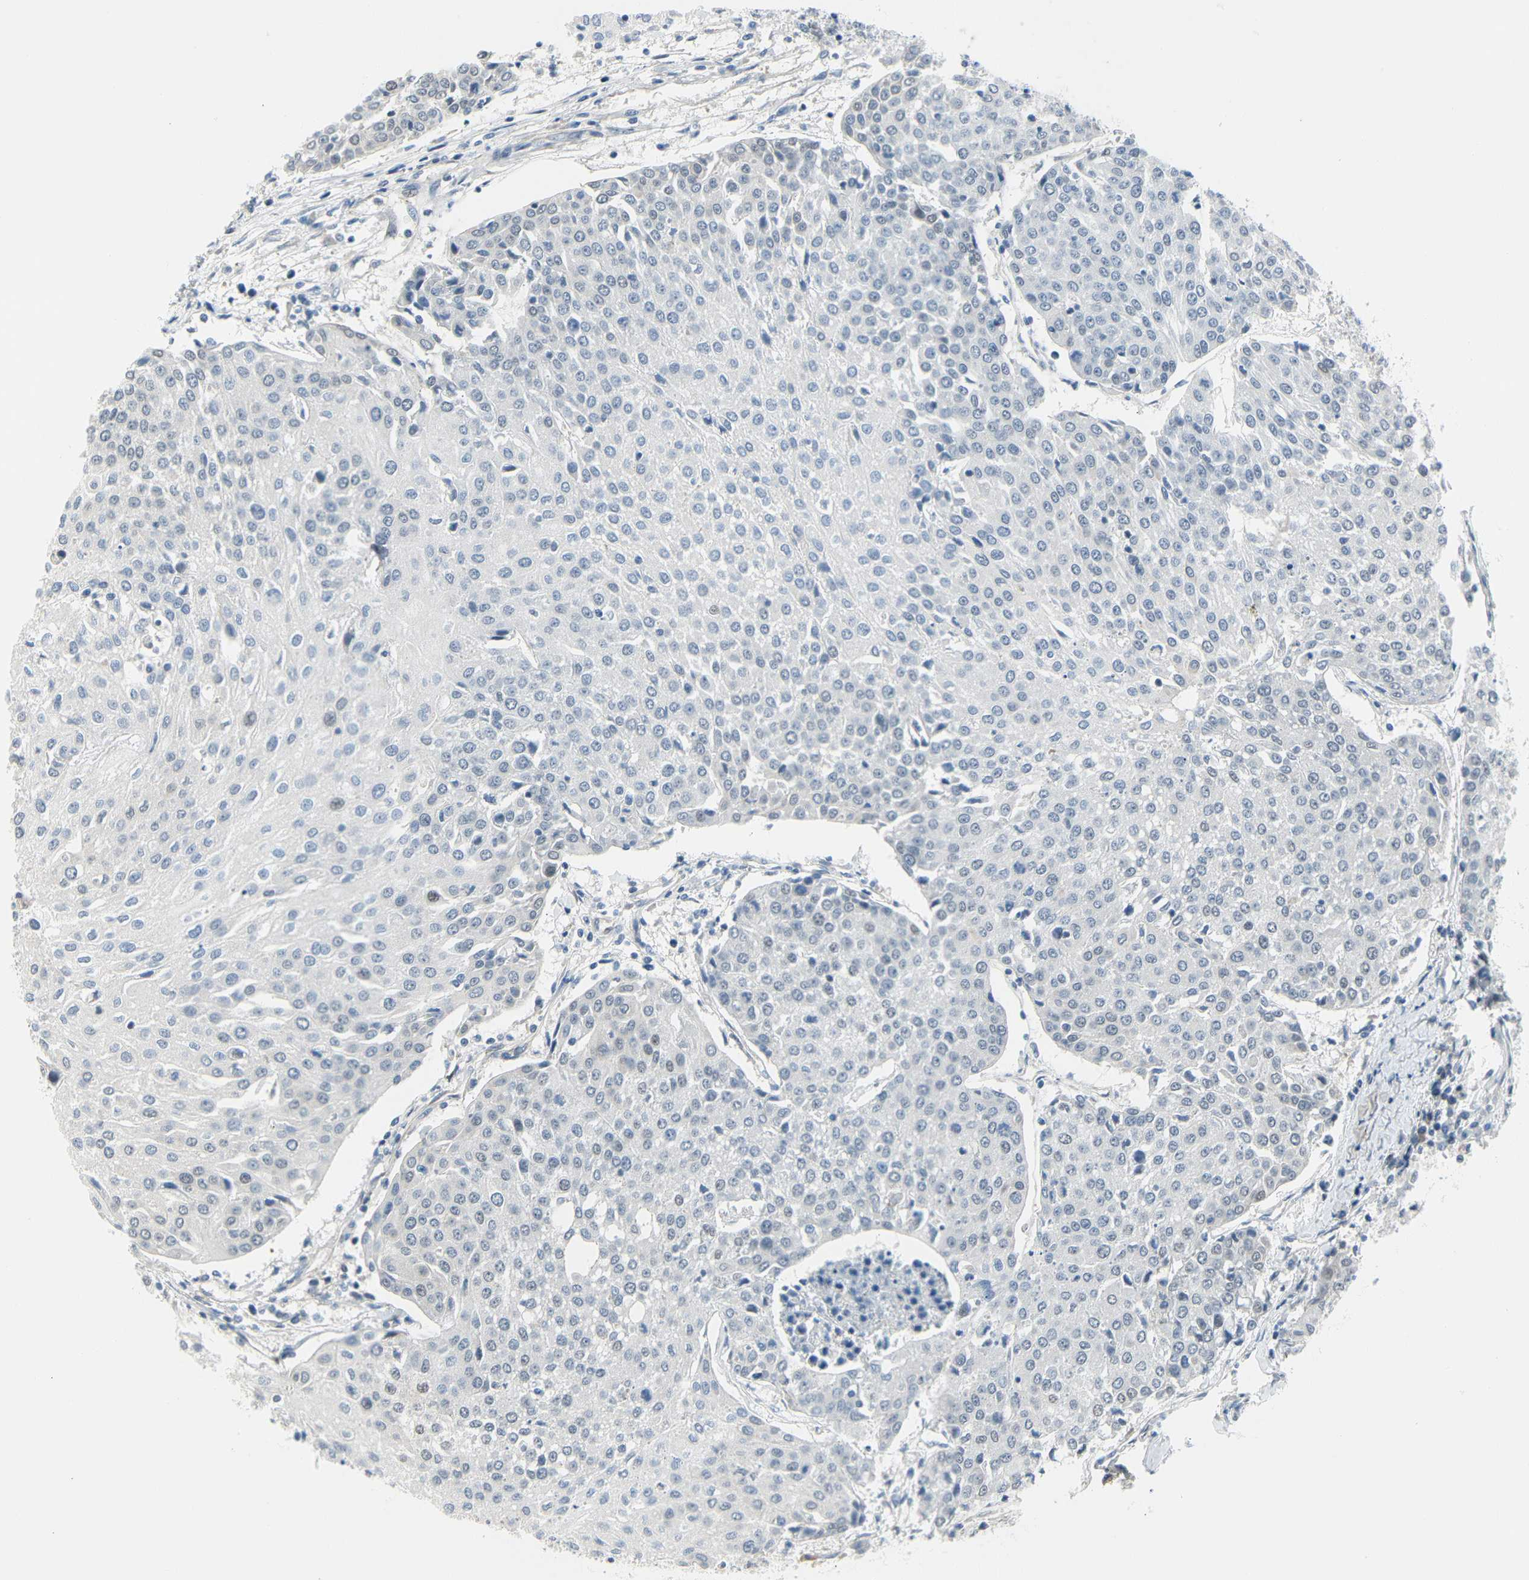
{"staining": {"intensity": "negative", "quantity": "none", "location": "none"}, "tissue": "urothelial cancer", "cell_type": "Tumor cells", "image_type": "cancer", "snomed": [{"axis": "morphology", "description": "Urothelial carcinoma, High grade"}, {"axis": "topography", "description": "Urinary bladder"}], "caption": "The image demonstrates no staining of tumor cells in high-grade urothelial carcinoma.", "gene": "IMPG2", "patient": {"sex": "female", "age": 85}}